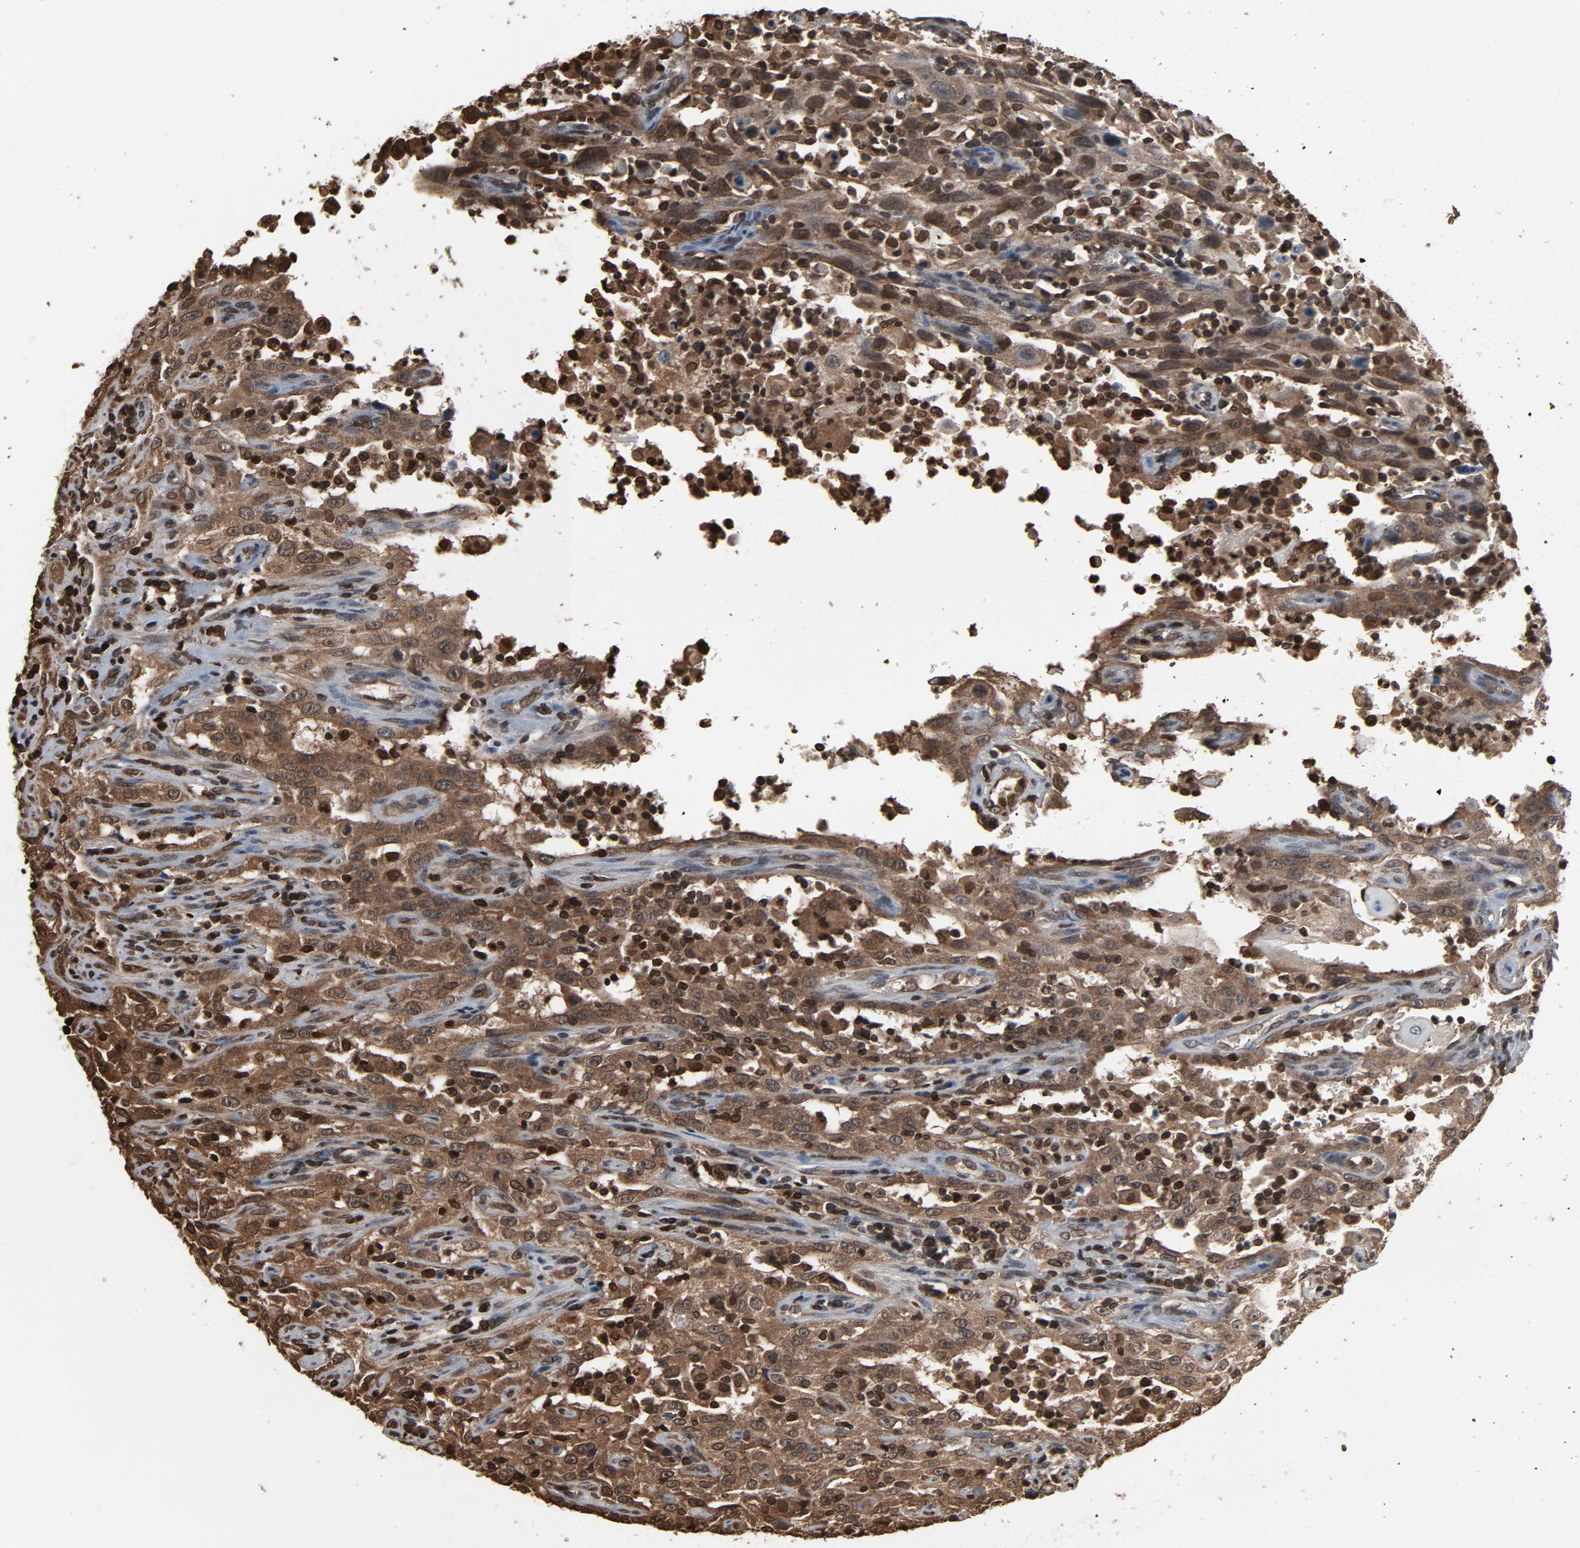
{"staining": {"intensity": "moderate", "quantity": "25%-75%", "location": "cytoplasmic/membranous,nuclear"}, "tissue": "head and neck cancer", "cell_type": "Tumor cells", "image_type": "cancer", "snomed": [{"axis": "morphology", "description": "Squamous cell carcinoma, NOS"}, {"axis": "topography", "description": "Oral tissue"}, {"axis": "topography", "description": "Head-Neck"}], "caption": "Tumor cells display moderate cytoplasmic/membranous and nuclear staining in about 25%-75% of cells in head and neck squamous cell carcinoma.", "gene": "UBE2D1", "patient": {"sex": "female", "age": 76}}